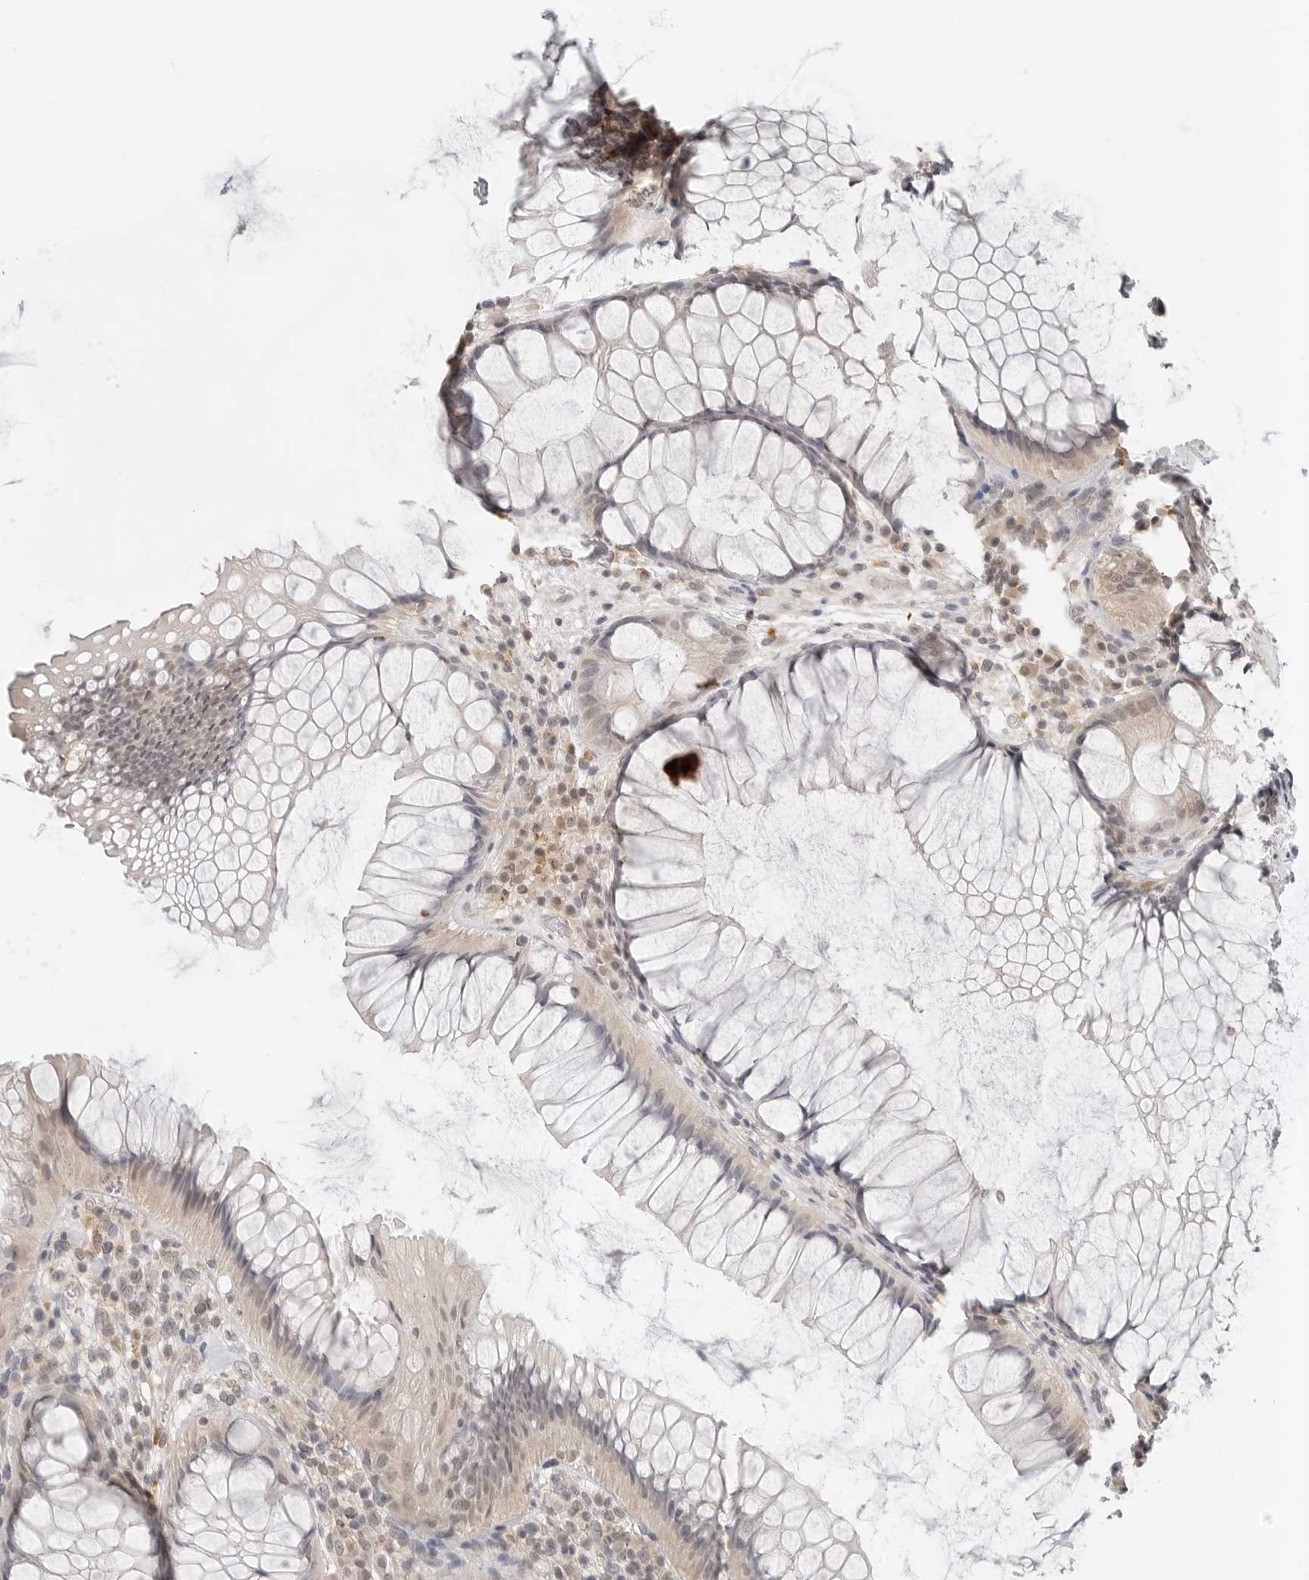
{"staining": {"intensity": "weak", "quantity": "25%-75%", "location": "nuclear"}, "tissue": "rectum", "cell_type": "Glandular cells", "image_type": "normal", "snomed": [{"axis": "morphology", "description": "Normal tissue, NOS"}, {"axis": "topography", "description": "Rectum"}], "caption": "Glandular cells exhibit low levels of weak nuclear expression in approximately 25%-75% of cells in benign rectum. The staining was performed using DAB (3,3'-diaminobenzidine), with brown indicating positive protein expression. Nuclei are stained blue with hematoxylin.", "gene": "IL24", "patient": {"sex": "male", "age": 51}}